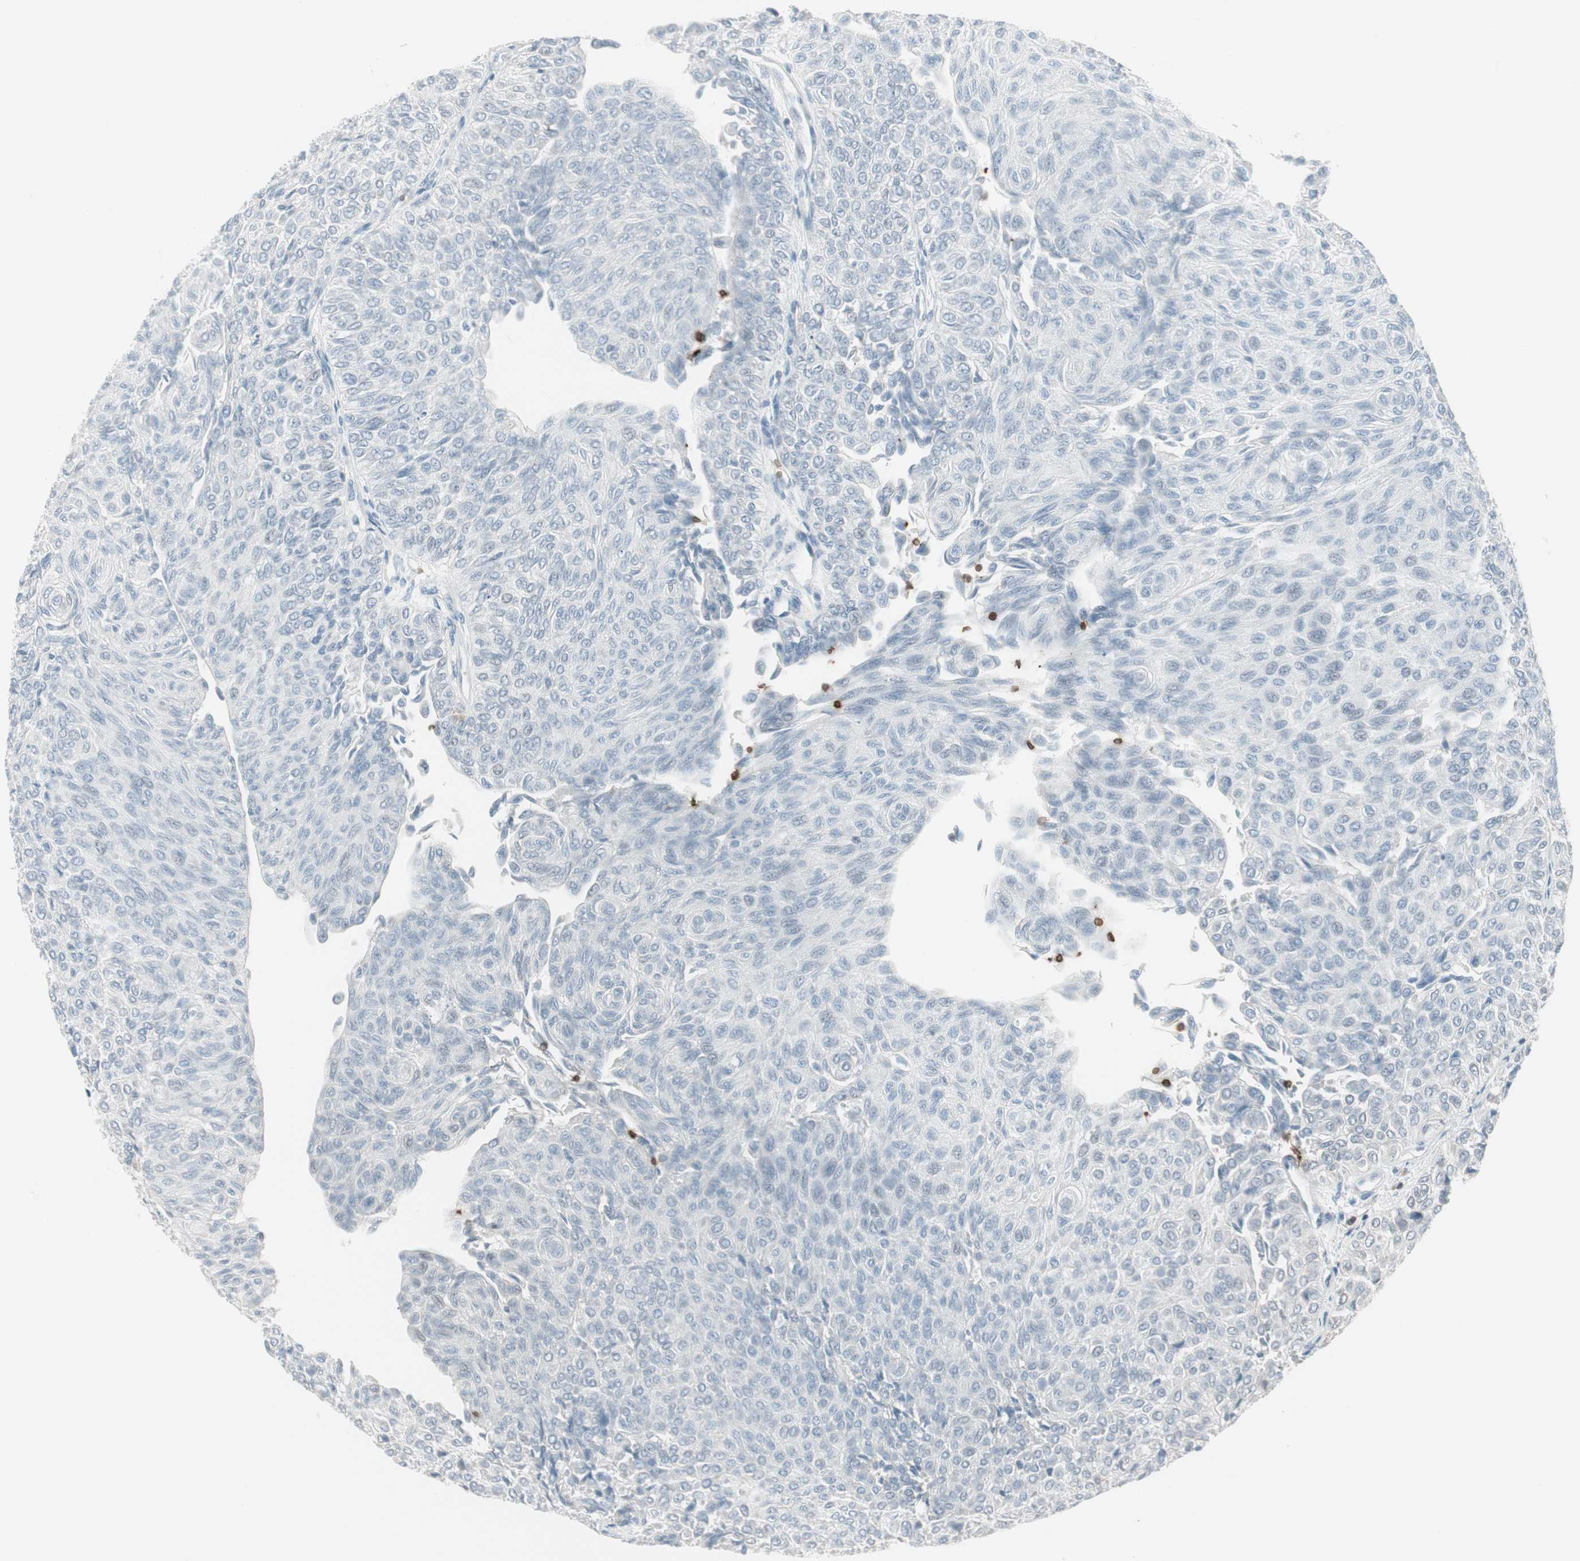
{"staining": {"intensity": "negative", "quantity": "none", "location": "none"}, "tissue": "urothelial cancer", "cell_type": "Tumor cells", "image_type": "cancer", "snomed": [{"axis": "morphology", "description": "Urothelial carcinoma, Low grade"}, {"axis": "topography", "description": "Urinary bladder"}], "caption": "Tumor cells show no significant positivity in urothelial cancer.", "gene": "MAP4K1", "patient": {"sex": "male", "age": 78}}